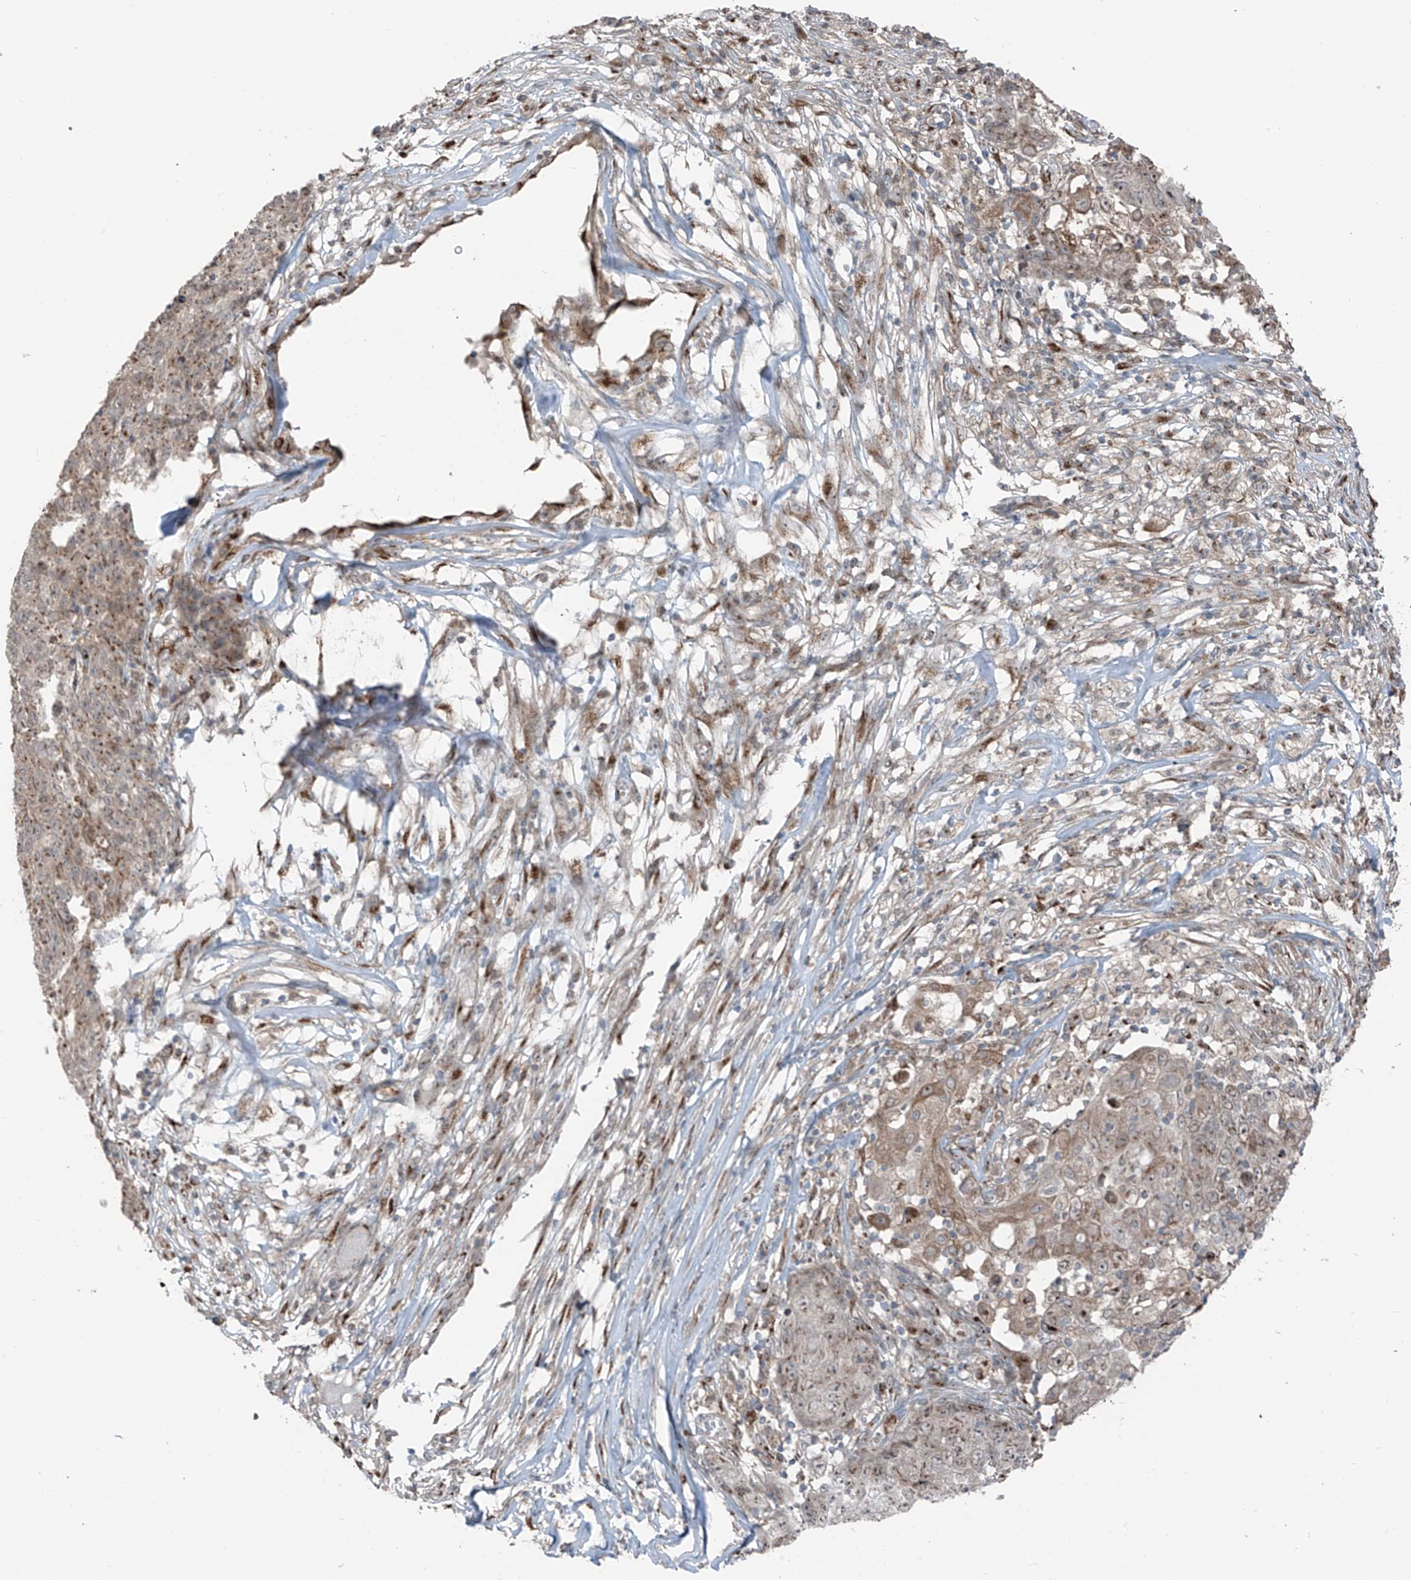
{"staining": {"intensity": "moderate", "quantity": "<25%", "location": "cytoplasmic/membranous"}, "tissue": "ovarian cancer", "cell_type": "Tumor cells", "image_type": "cancer", "snomed": [{"axis": "morphology", "description": "Carcinoma, endometroid"}, {"axis": "topography", "description": "Ovary"}], "caption": "Immunohistochemistry (IHC) of ovarian cancer (endometroid carcinoma) demonstrates low levels of moderate cytoplasmic/membranous staining in about <25% of tumor cells.", "gene": "ERLEC1", "patient": {"sex": "female", "age": 42}}